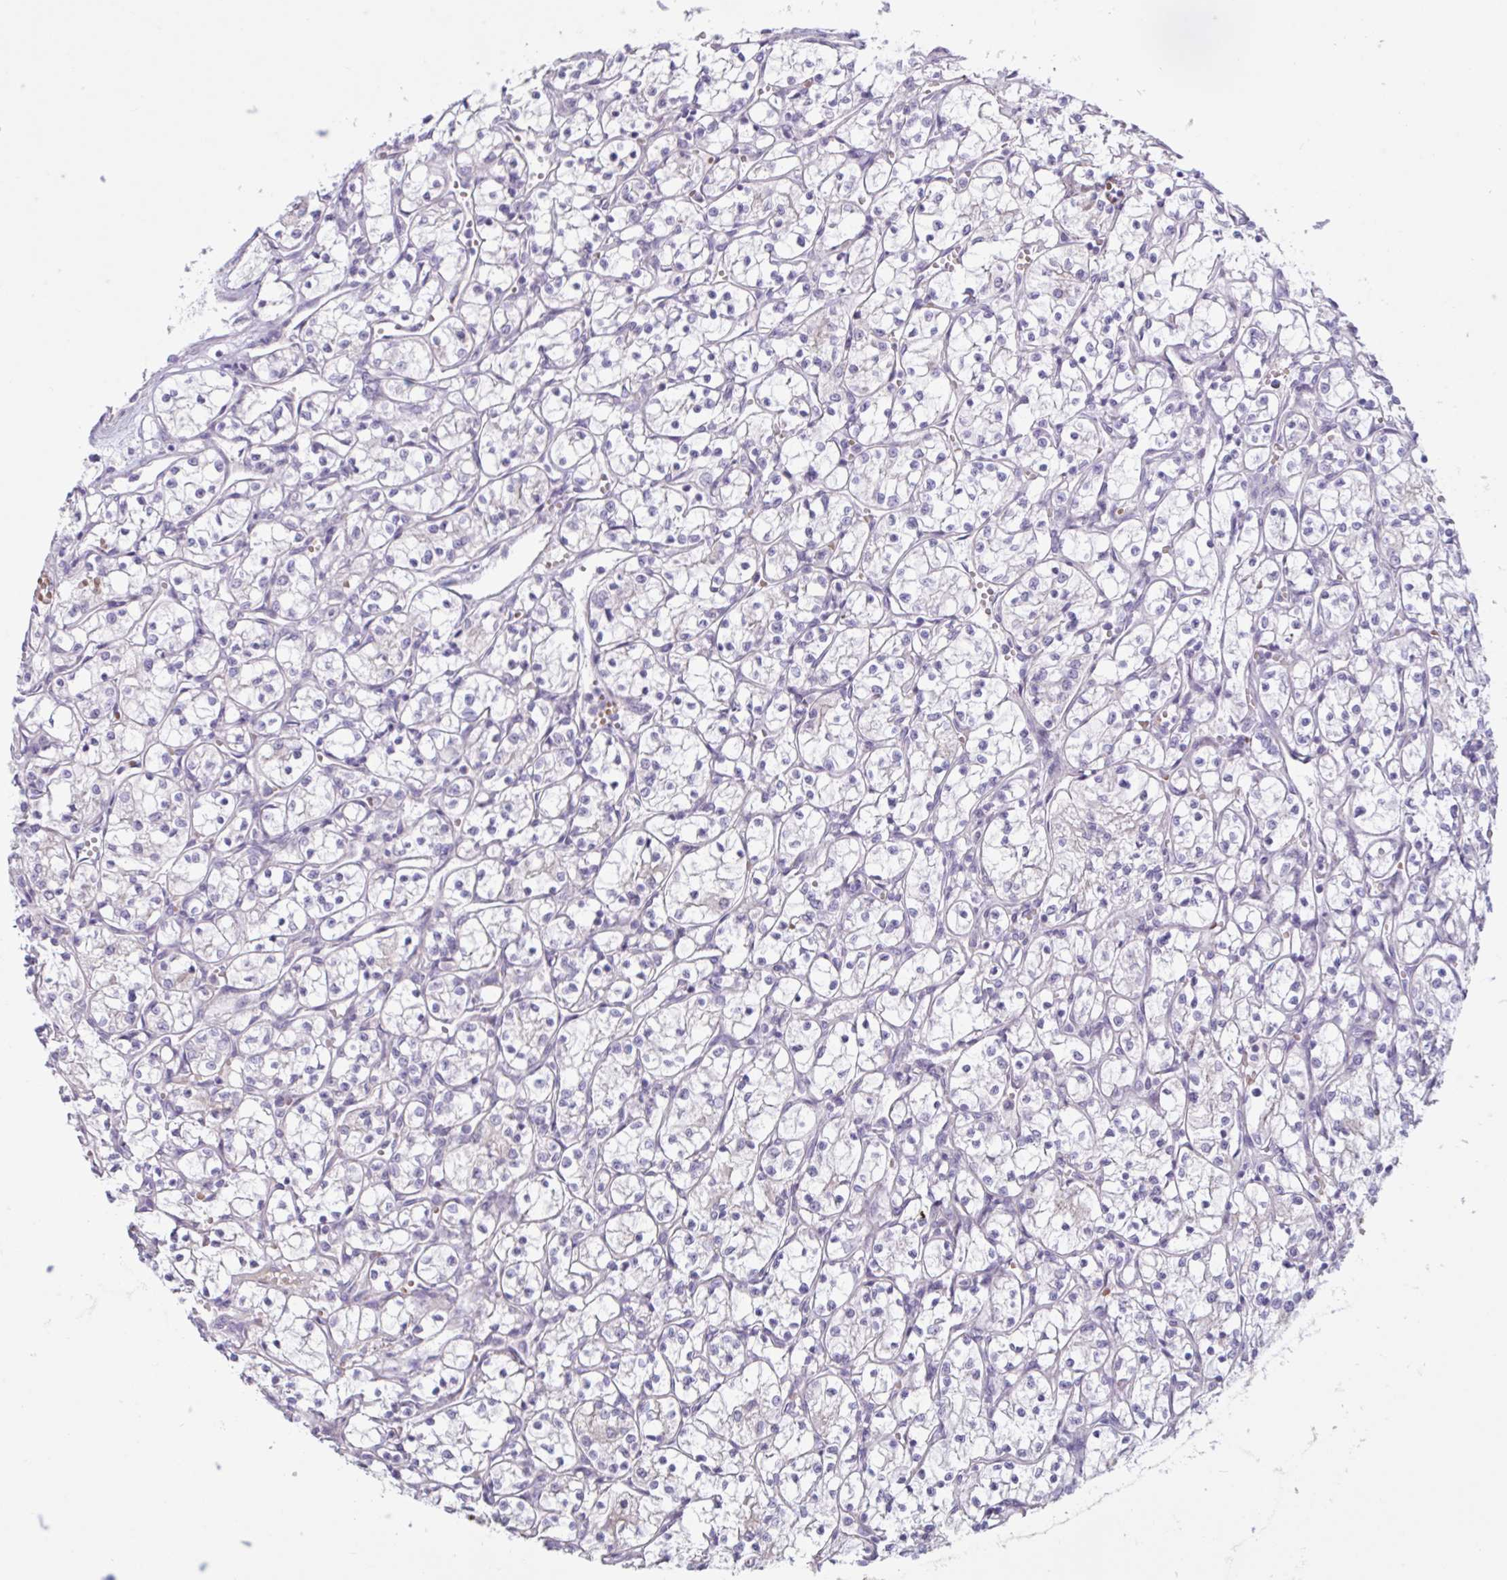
{"staining": {"intensity": "negative", "quantity": "none", "location": "none"}, "tissue": "renal cancer", "cell_type": "Tumor cells", "image_type": "cancer", "snomed": [{"axis": "morphology", "description": "Adenocarcinoma, NOS"}, {"axis": "topography", "description": "Kidney"}], "caption": "Immunohistochemistry histopathology image of renal adenocarcinoma stained for a protein (brown), which exhibits no expression in tumor cells.", "gene": "RFPL4B", "patient": {"sex": "female", "age": 69}}